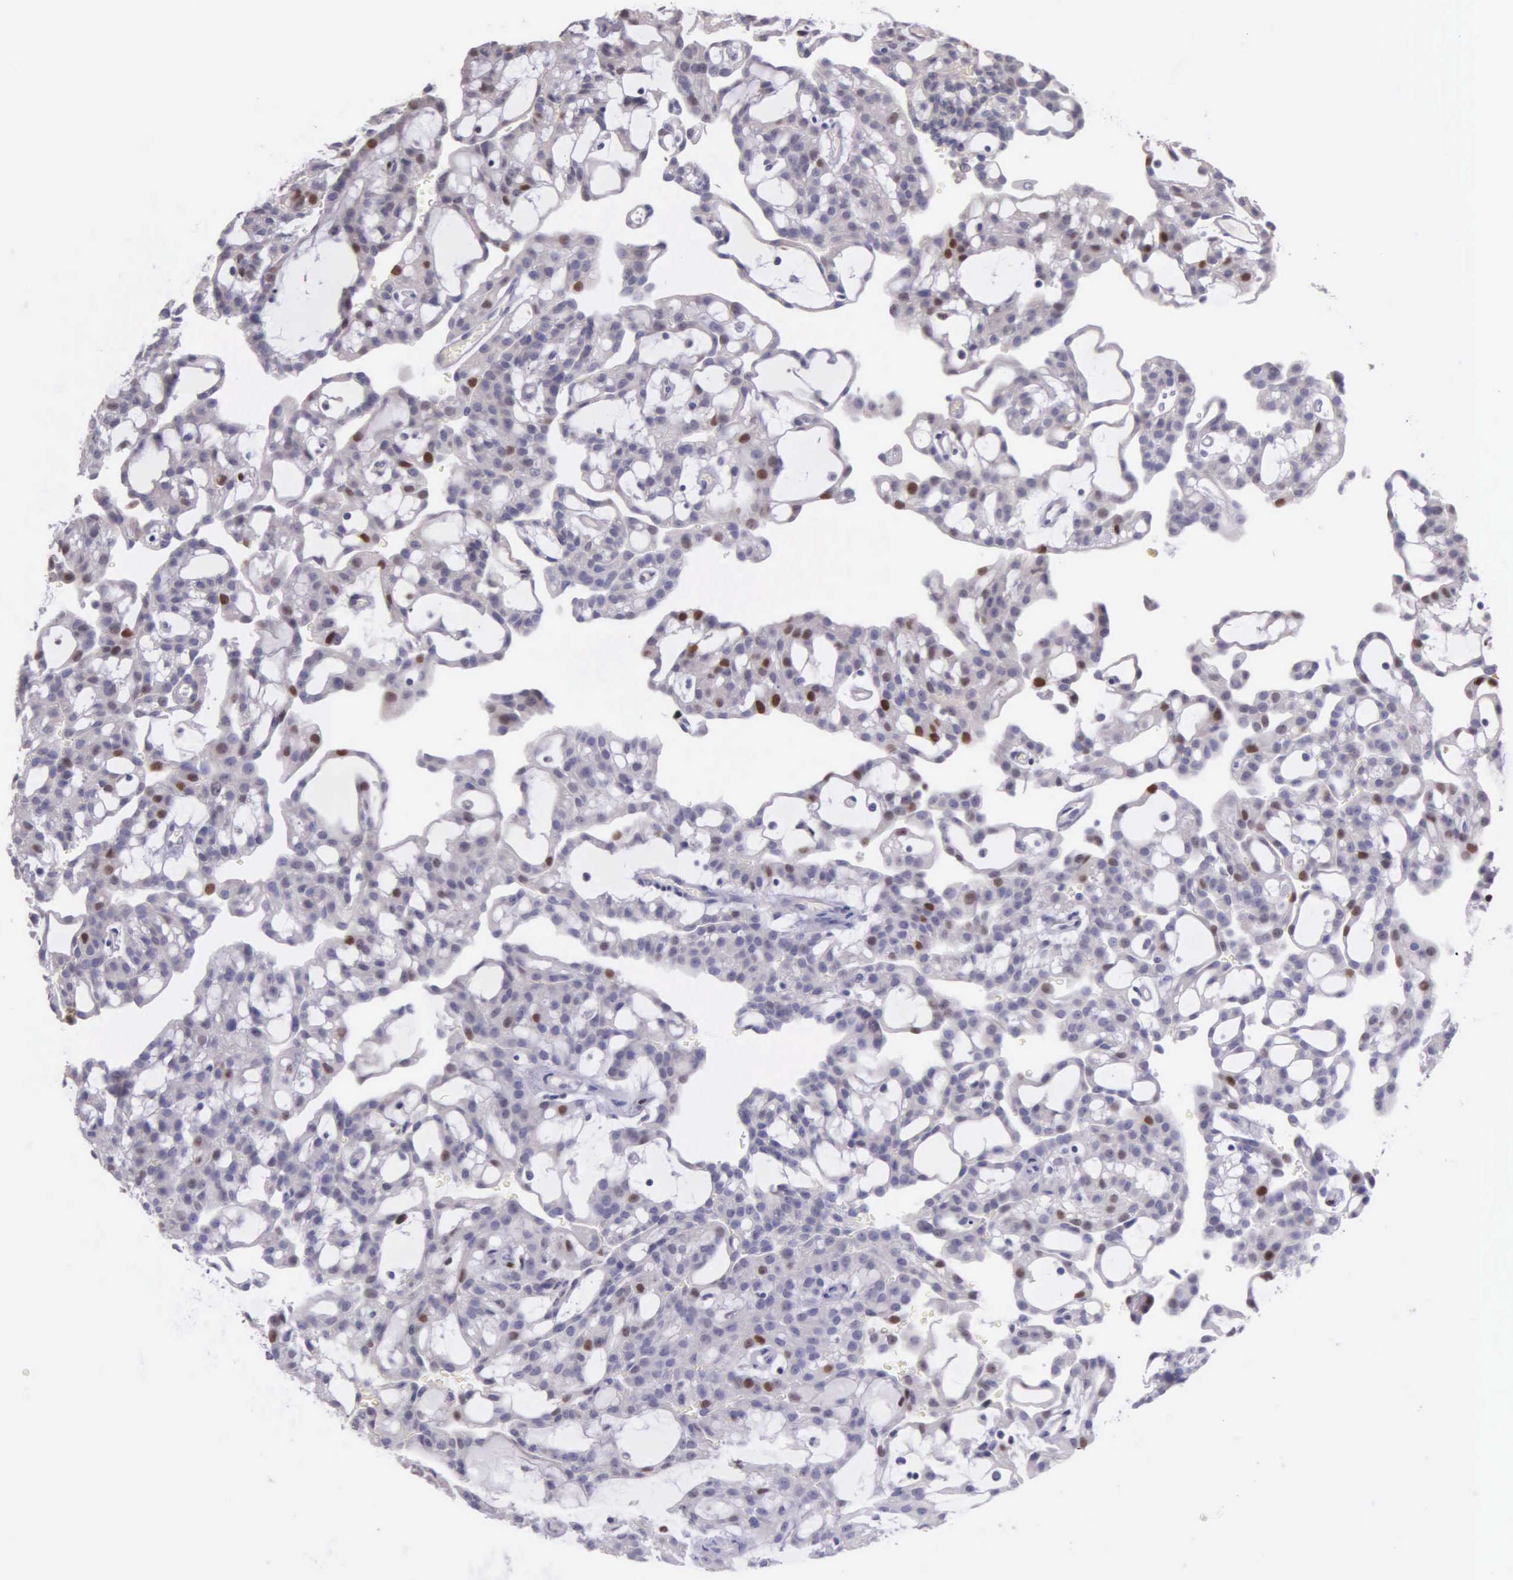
{"staining": {"intensity": "weak", "quantity": "<25%", "location": "nuclear"}, "tissue": "renal cancer", "cell_type": "Tumor cells", "image_type": "cancer", "snomed": [{"axis": "morphology", "description": "Adenocarcinoma, NOS"}, {"axis": "topography", "description": "Kidney"}], "caption": "This is an IHC histopathology image of human renal cancer (adenocarcinoma). There is no expression in tumor cells.", "gene": "MCM5", "patient": {"sex": "male", "age": 63}}